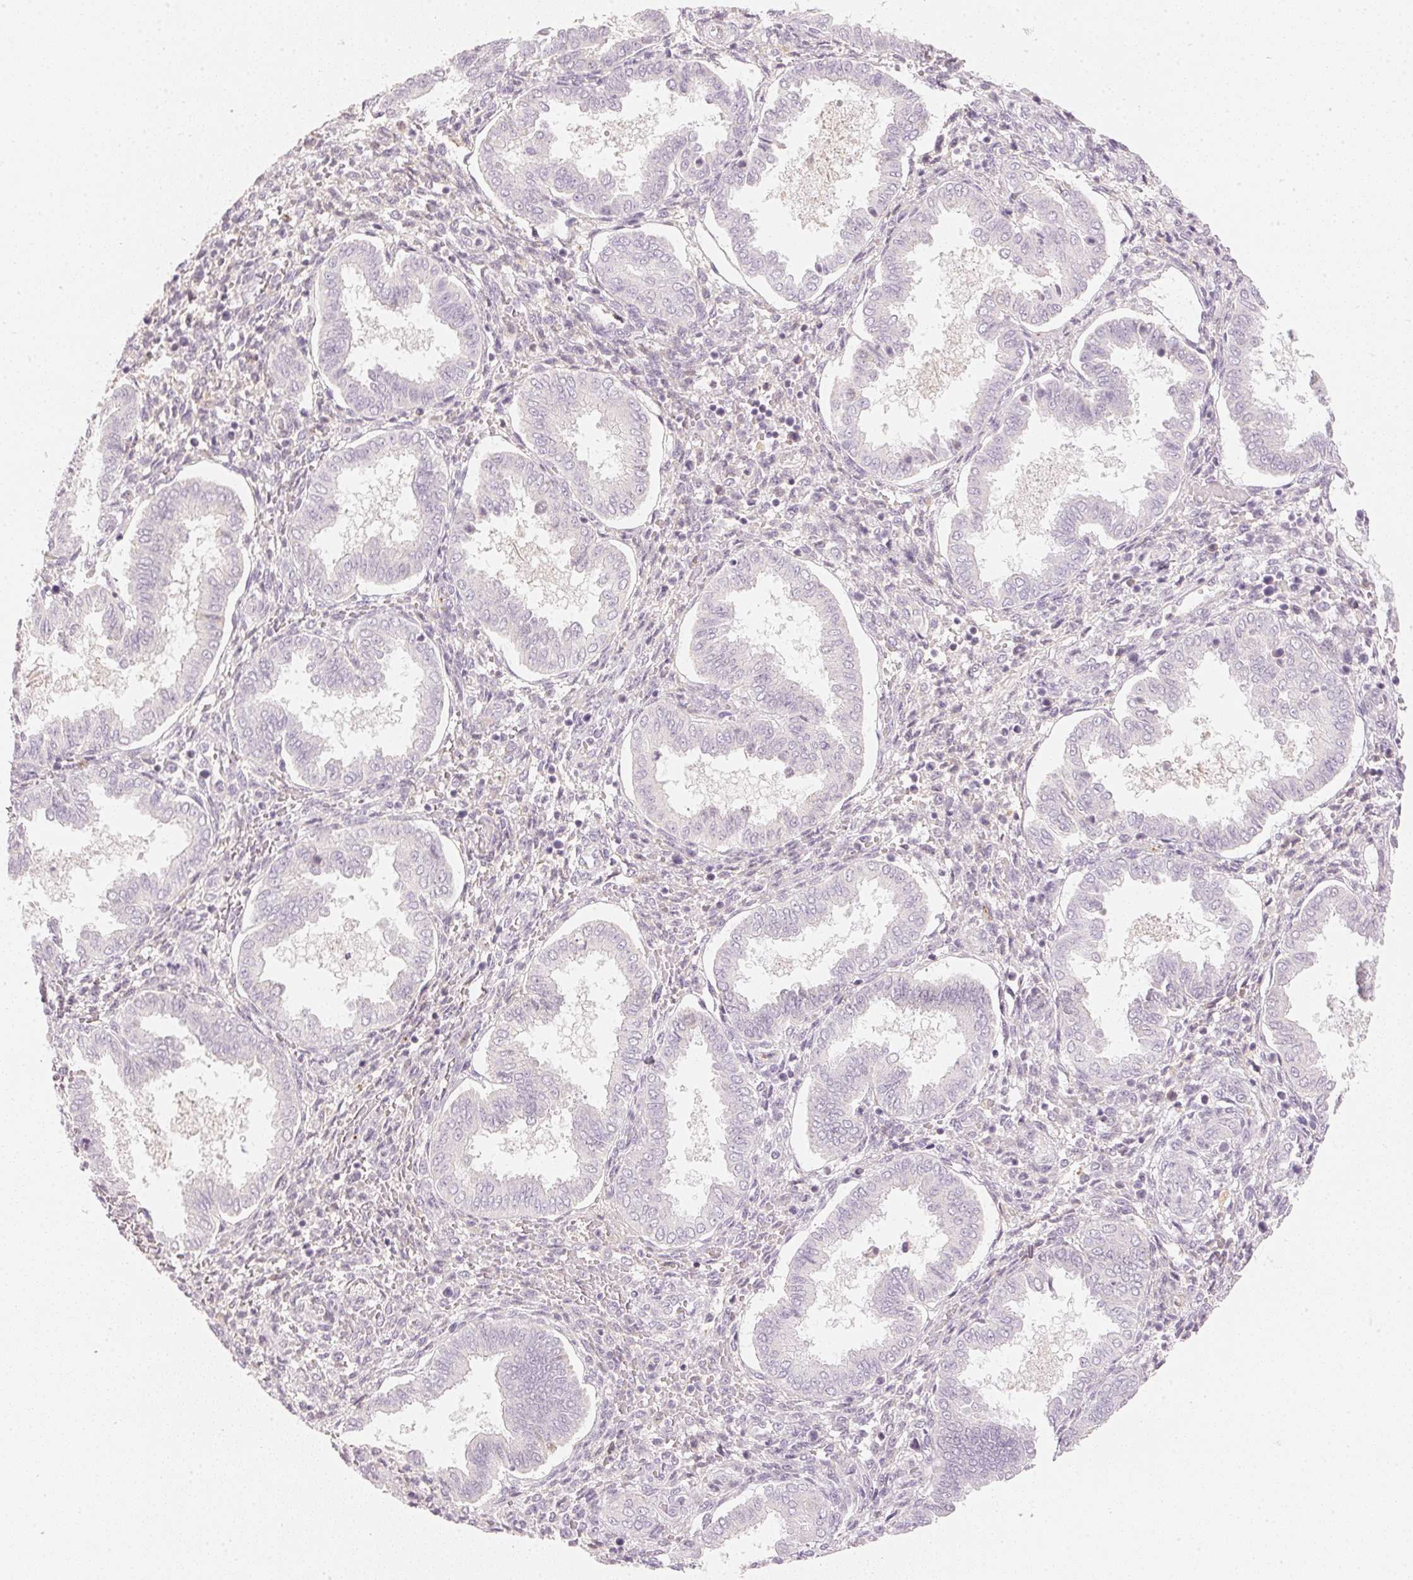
{"staining": {"intensity": "negative", "quantity": "none", "location": "none"}, "tissue": "endometrium", "cell_type": "Cells in endometrial stroma", "image_type": "normal", "snomed": [{"axis": "morphology", "description": "Normal tissue, NOS"}, {"axis": "topography", "description": "Endometrium"}], "caption": "Protein analysis of unremarkable endometrium shows no significant positivity in cells in endometrial stroma. (Immunohistochemistry, brightfield microscopy, high magnification).", "gene": "RMDN2", "patient": {"sex": "female", "age": 24}}